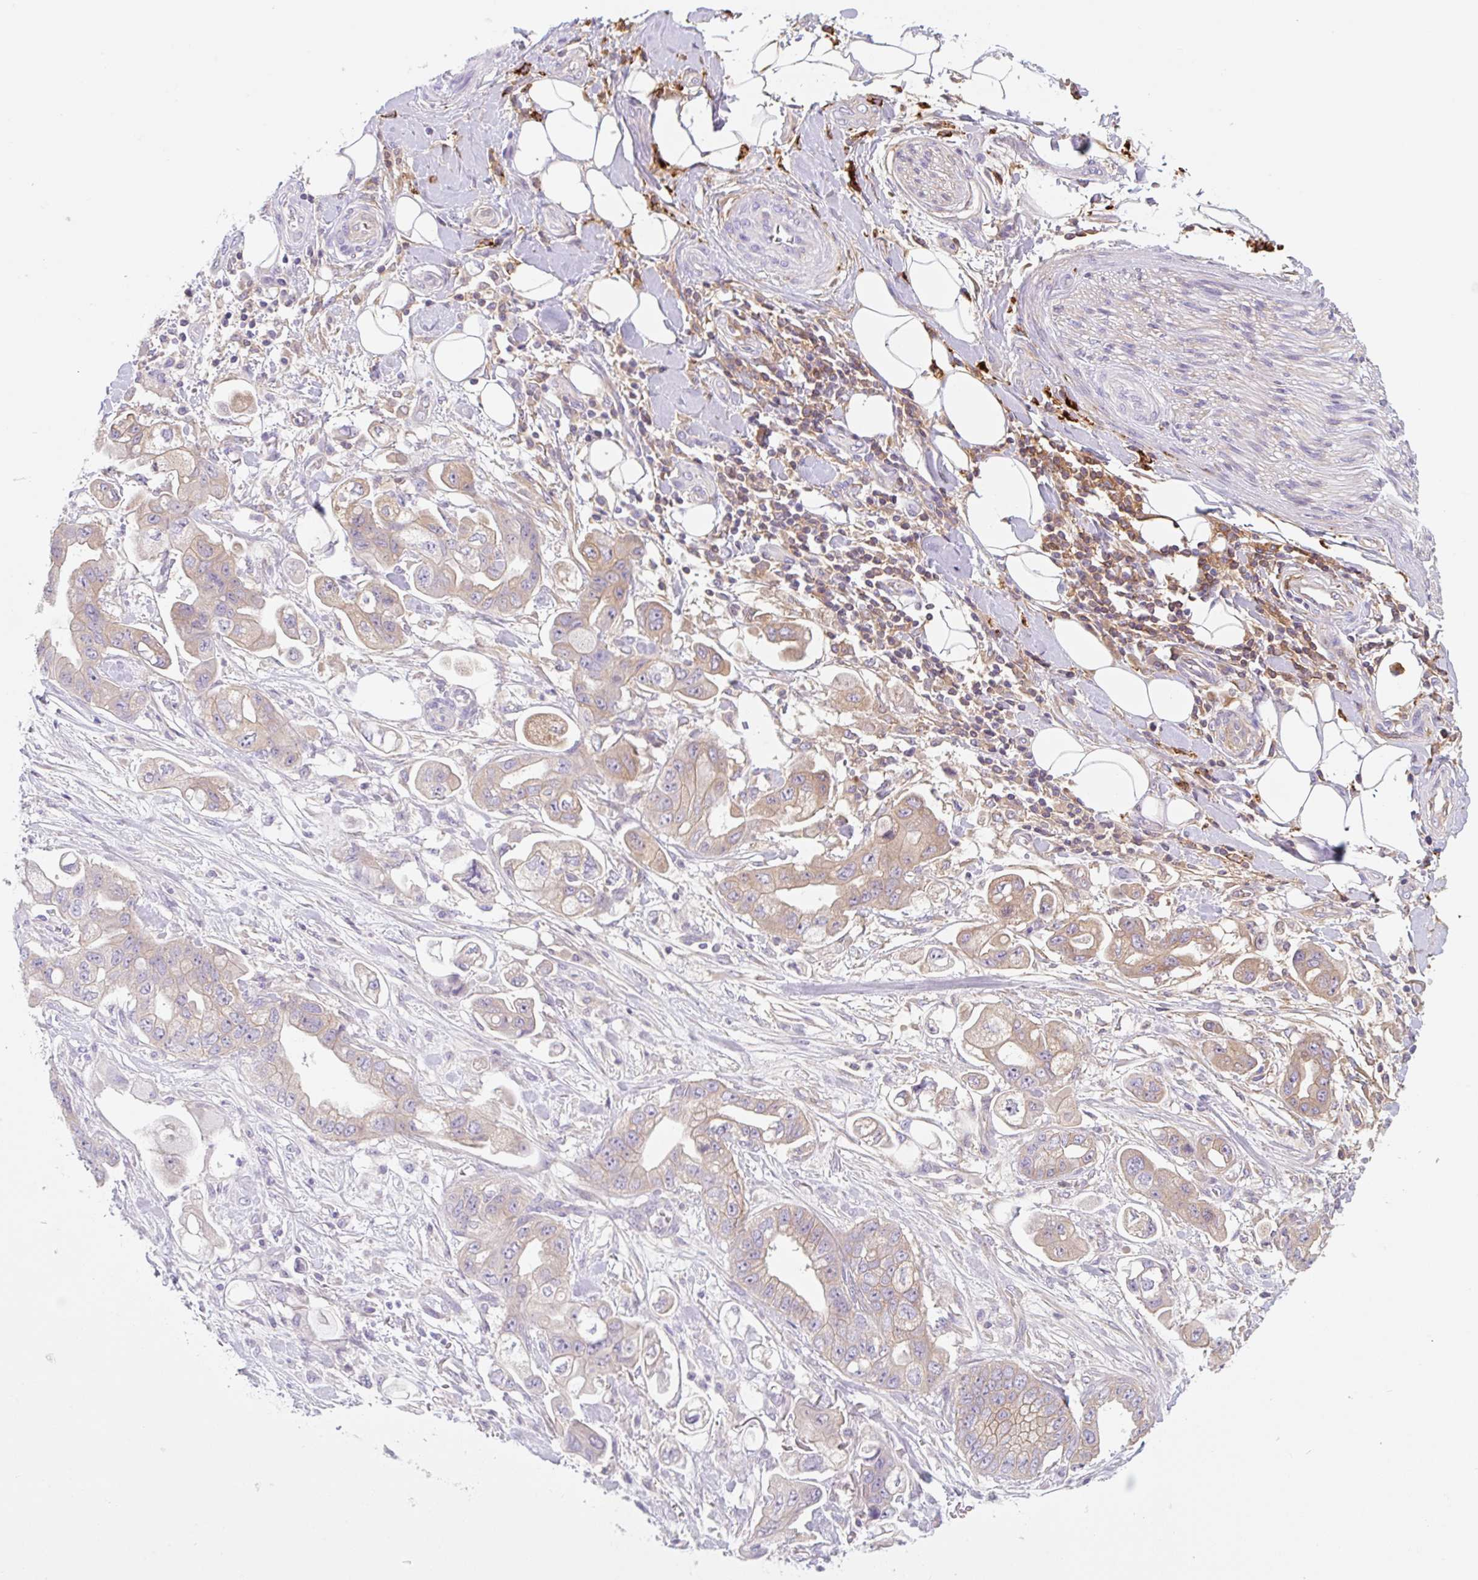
{"staining": {"intensity": "moderate", "quantity": "25%-75%", "location": "cytoplasmic/membranous"}, "tissue": "stomach cancer", "cell_type": "Tumor cells", "image_type": "cancer", "snomed": [{"axis": "morphology", "description": "Adenocarcinoma, NOS"}, {"axis": "topography", "description": "Stomach"}], "caption": "Immunohistochemical staining of stomach adenocarcinoma exhibits medium levels of moderate cytoplasmic/membranous protein positivity in about 25%-75% of tumor cells. (Brightfield microscopy of DAB IHC at high magnification).", "gene": "LYVE1", "patient": {"sex": "male", "age": 62}}